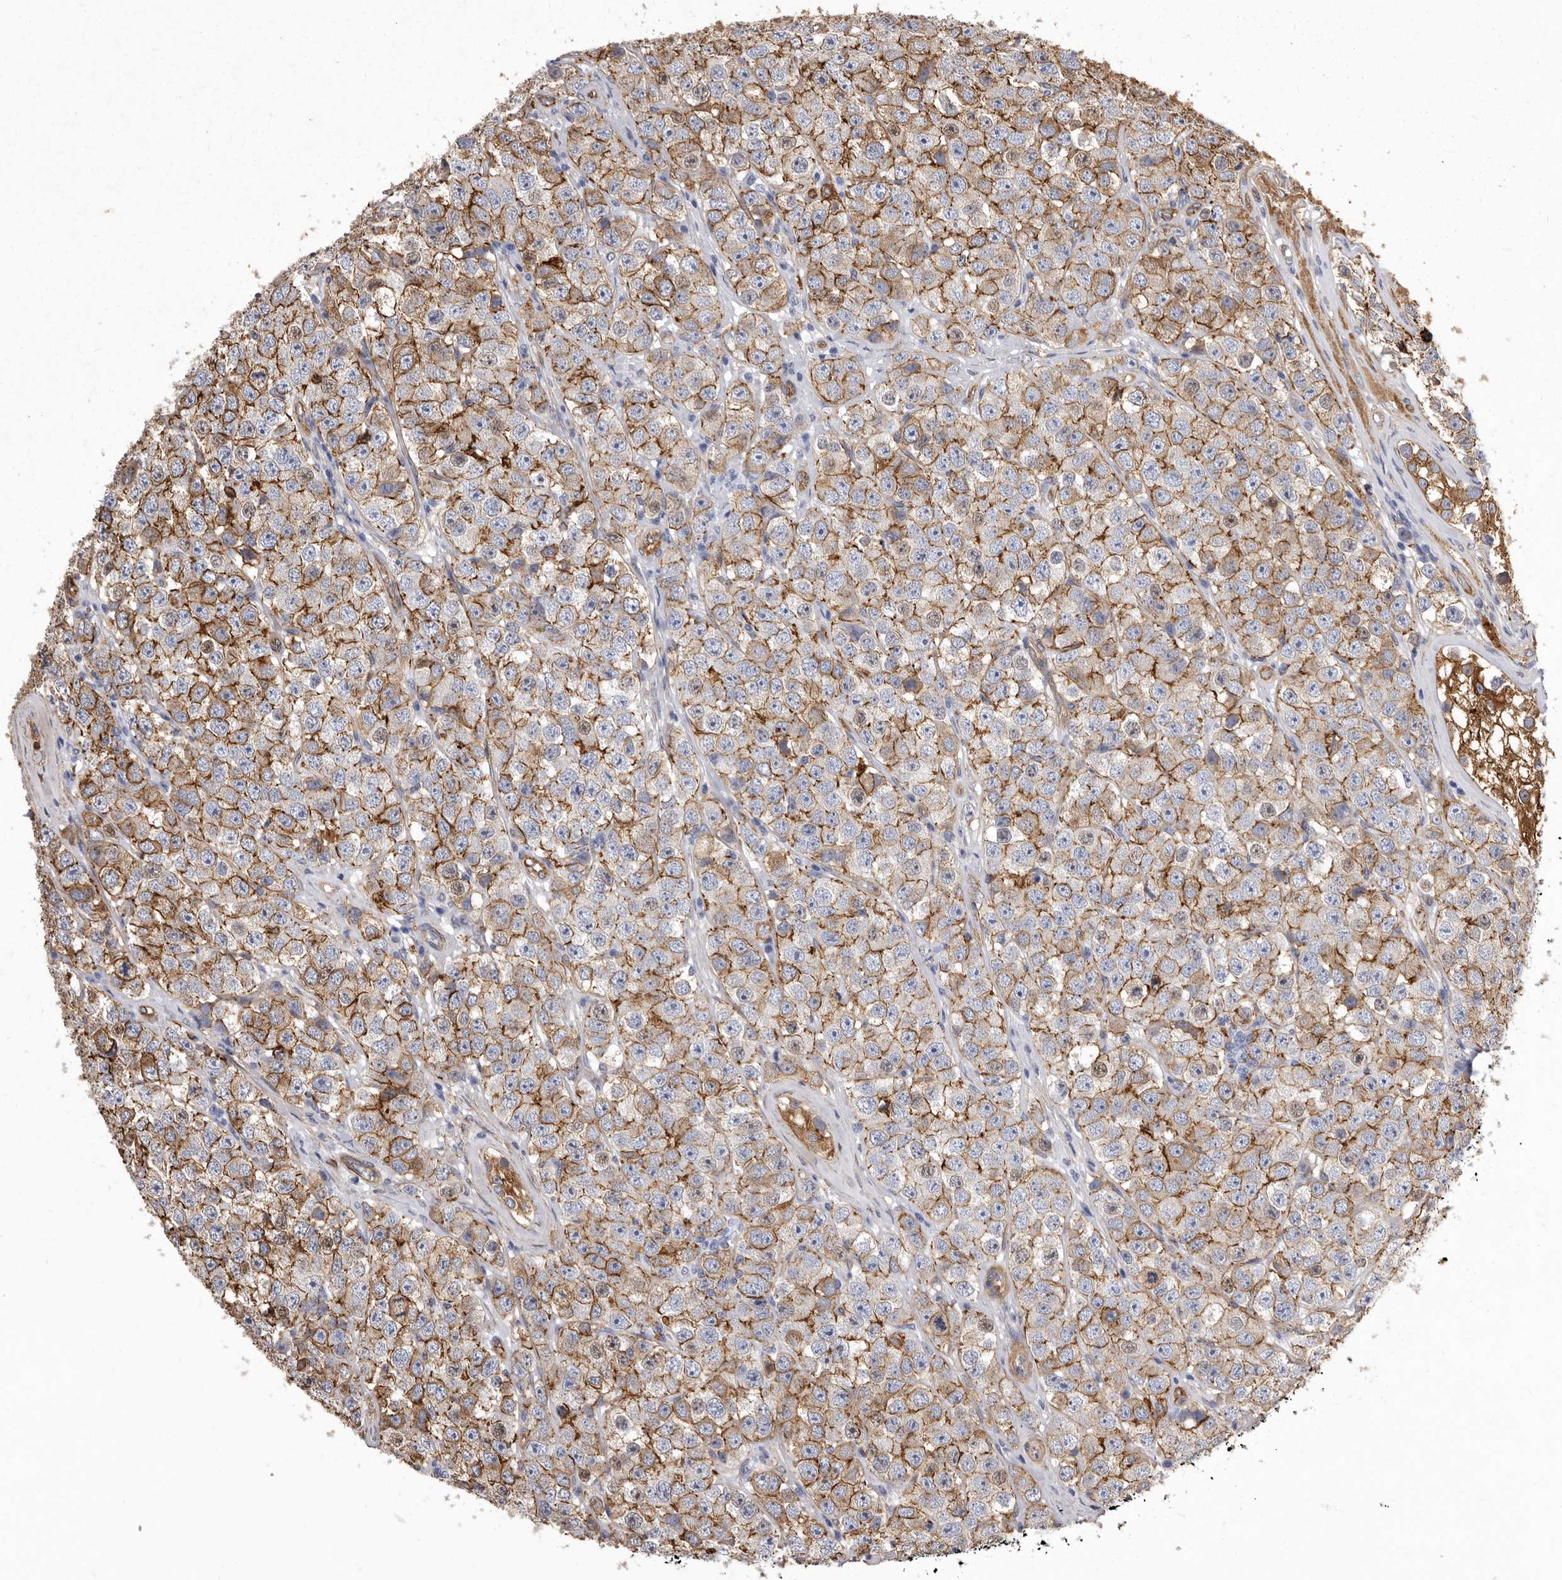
{"staining": {"intensity": "moderate", "quantity": "25%-75%", "location": "cytoplasmic/membranous"}, "tissue": "testis cancer", "cell_type": "Tumor cells", "image_type": "cancer", "snomed": [{"axis": "morphology", "description": "Seminoma, NOS"}, {"axis": "topography", "description": "Testis"}], "caption": "Moderate cytoplasmic/membranous staining is identified in about 25%-75% of tumor cells in testis cancer.", "gene": "ENAH", "patient": {"sex": "male", "age": 28}}